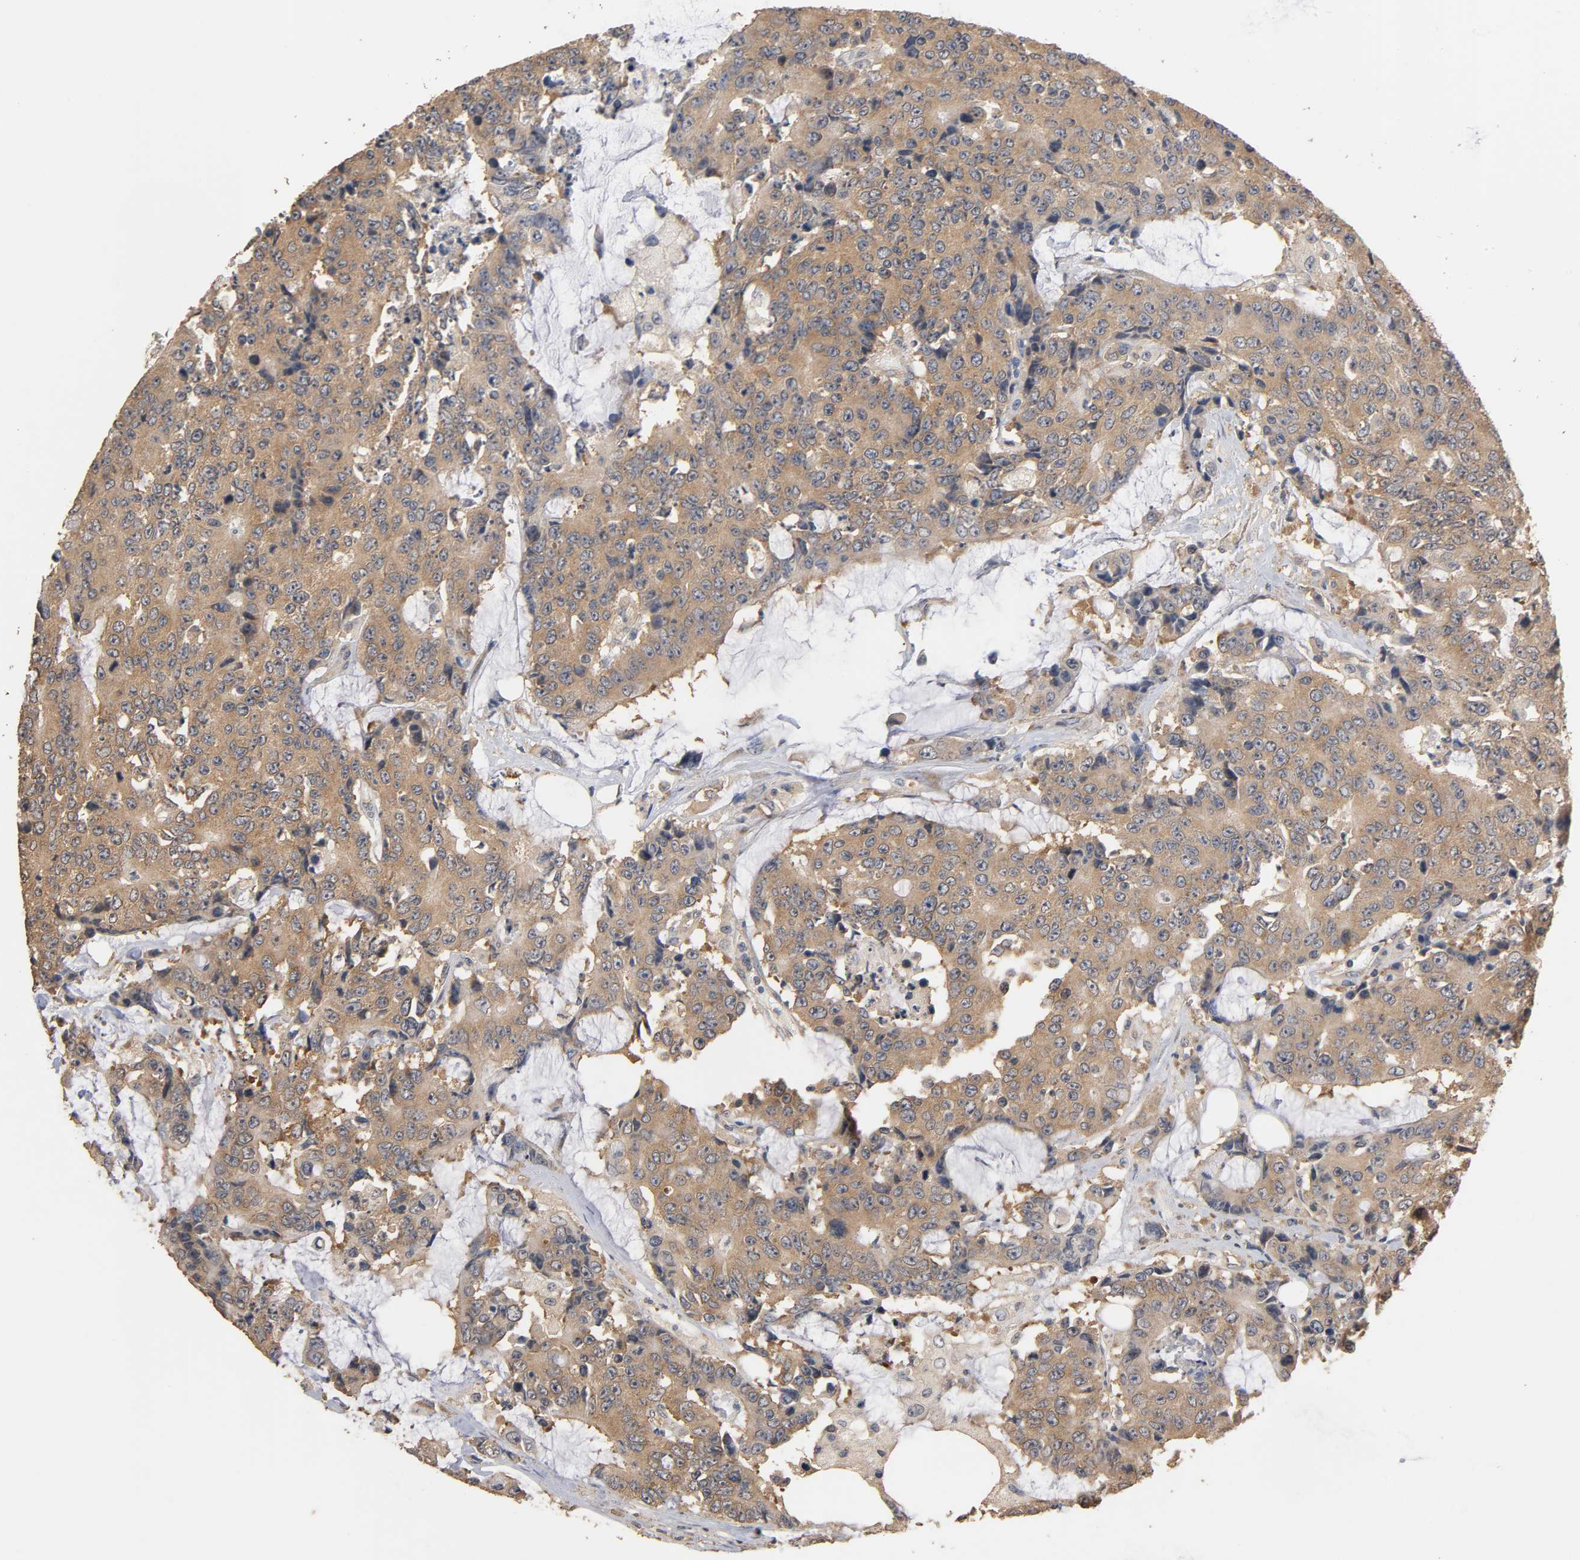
{"staining": {"intensity": "moderate", "quantity": ">75%", "location": "cytoplasmic/membranous"}, "tissue": "colorectal cancer", "cell_type": "Tumor cells", "image_type": "cancer", "snomed": [{"axis": "morphology", "description": "Adenocarcinoma, NOS"}, {"axis": "topography", "description": "Colon"}], "caption": "DAB (3,3'-diaminobenzidine) immunohistochemical staining of human colorectal adenocarcinoma displays moderate cytoplasmic/membranous protein expression in about >75% of tumor cells. (DAB (3,3'-diaminobenzidine) IHC, brown staining for protein, blue staining for nuclei).", "gene": "ARHGEF7", "patient": {"sex": "female", "age": 86}}